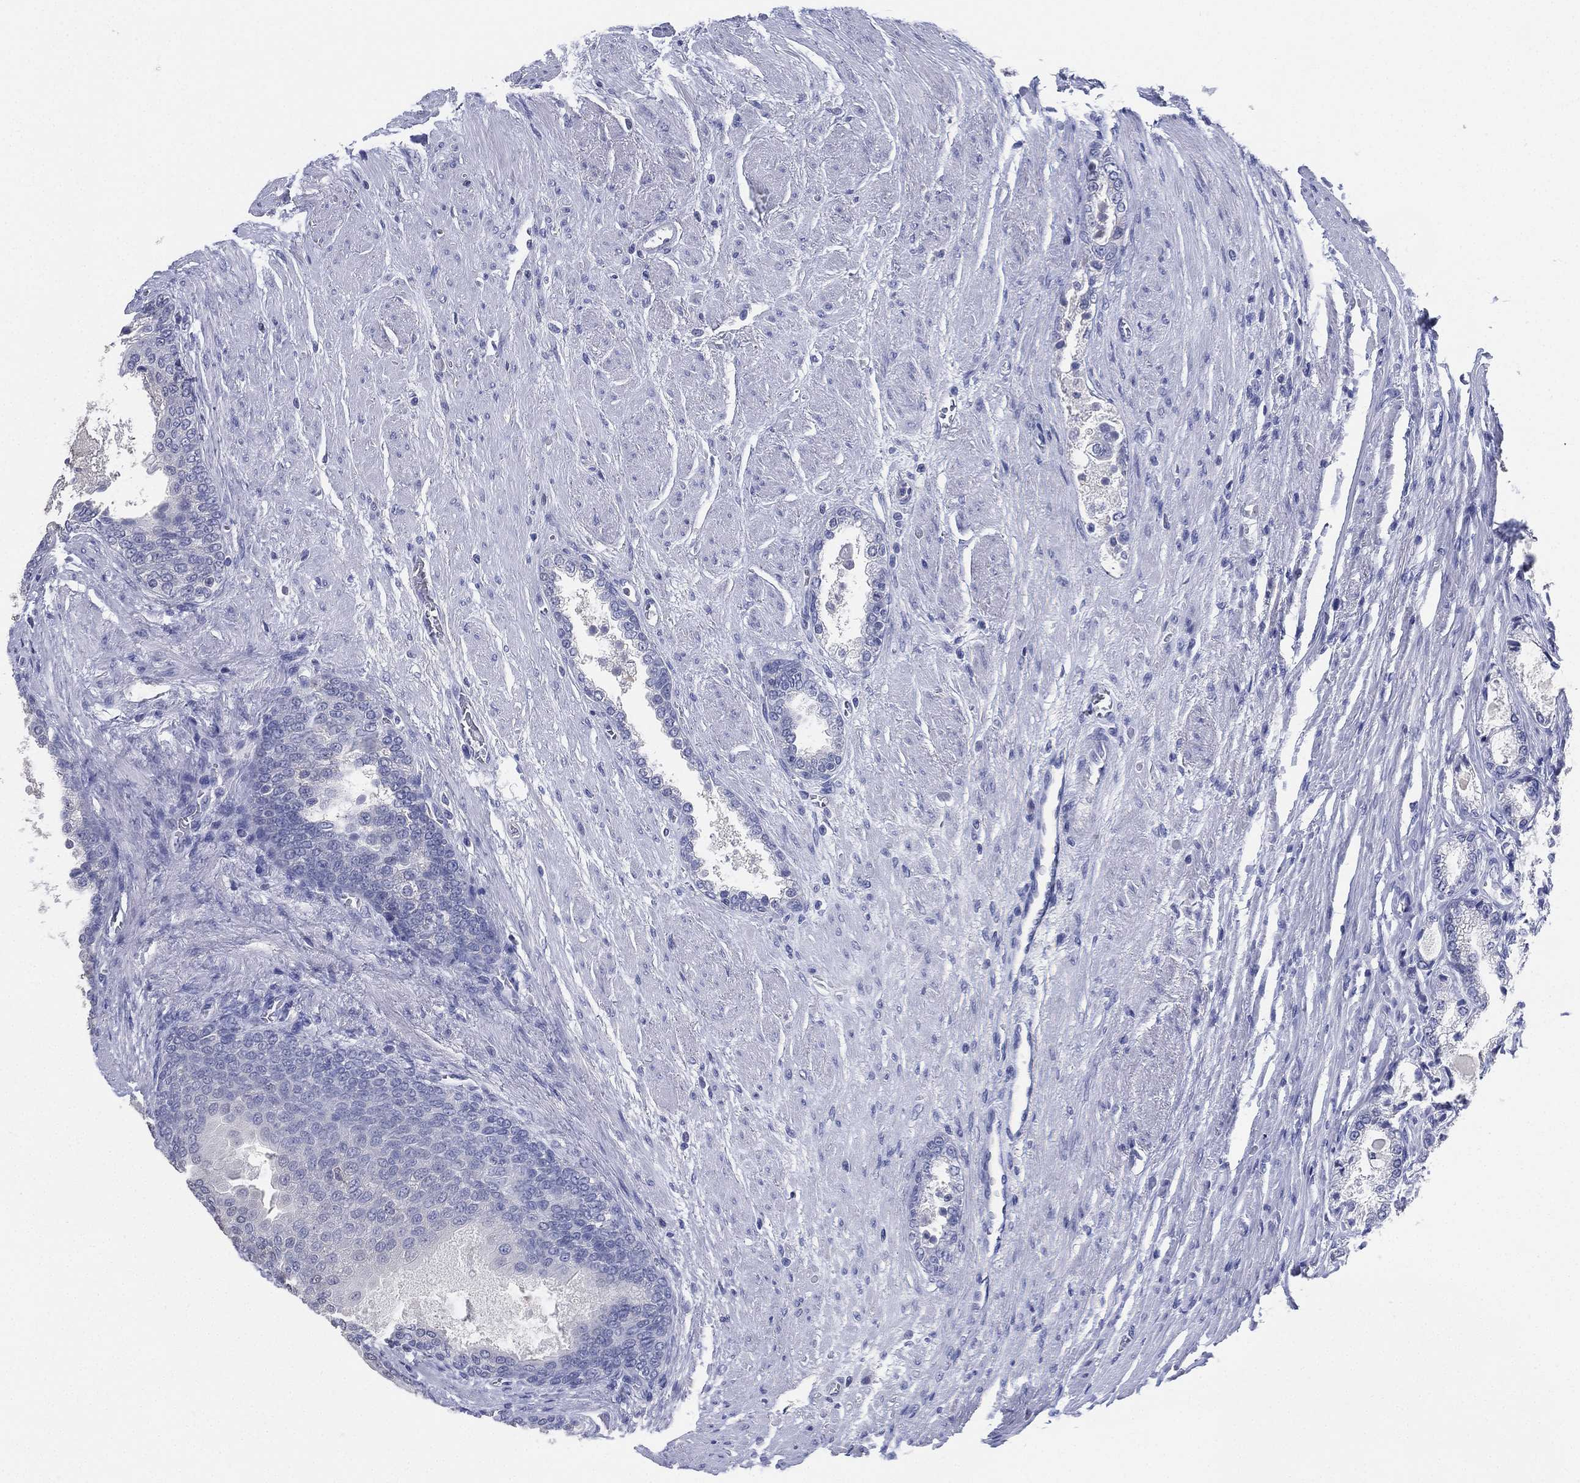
{"staining": {"intensity": "negative", "quantity": "none", "location": "none"}, "tissue": "prostate cancer", "cell_type": "Tumor cells", "image_type": "cancer", "snomed": [{"axis": "morphology", "description": "Adenocarcinoma, NOS"}, {"axis": "topography", "description": "Prostate and seminal vesicle, NOS"}, {"axis": "topography", "description": "Prostate"}], "caption": "Tumor cells are negative for protein expression in human prostate cancer (adenocarcinoma).", "gene": "IYD", "patient": {"sex": "male", "age": 62}}